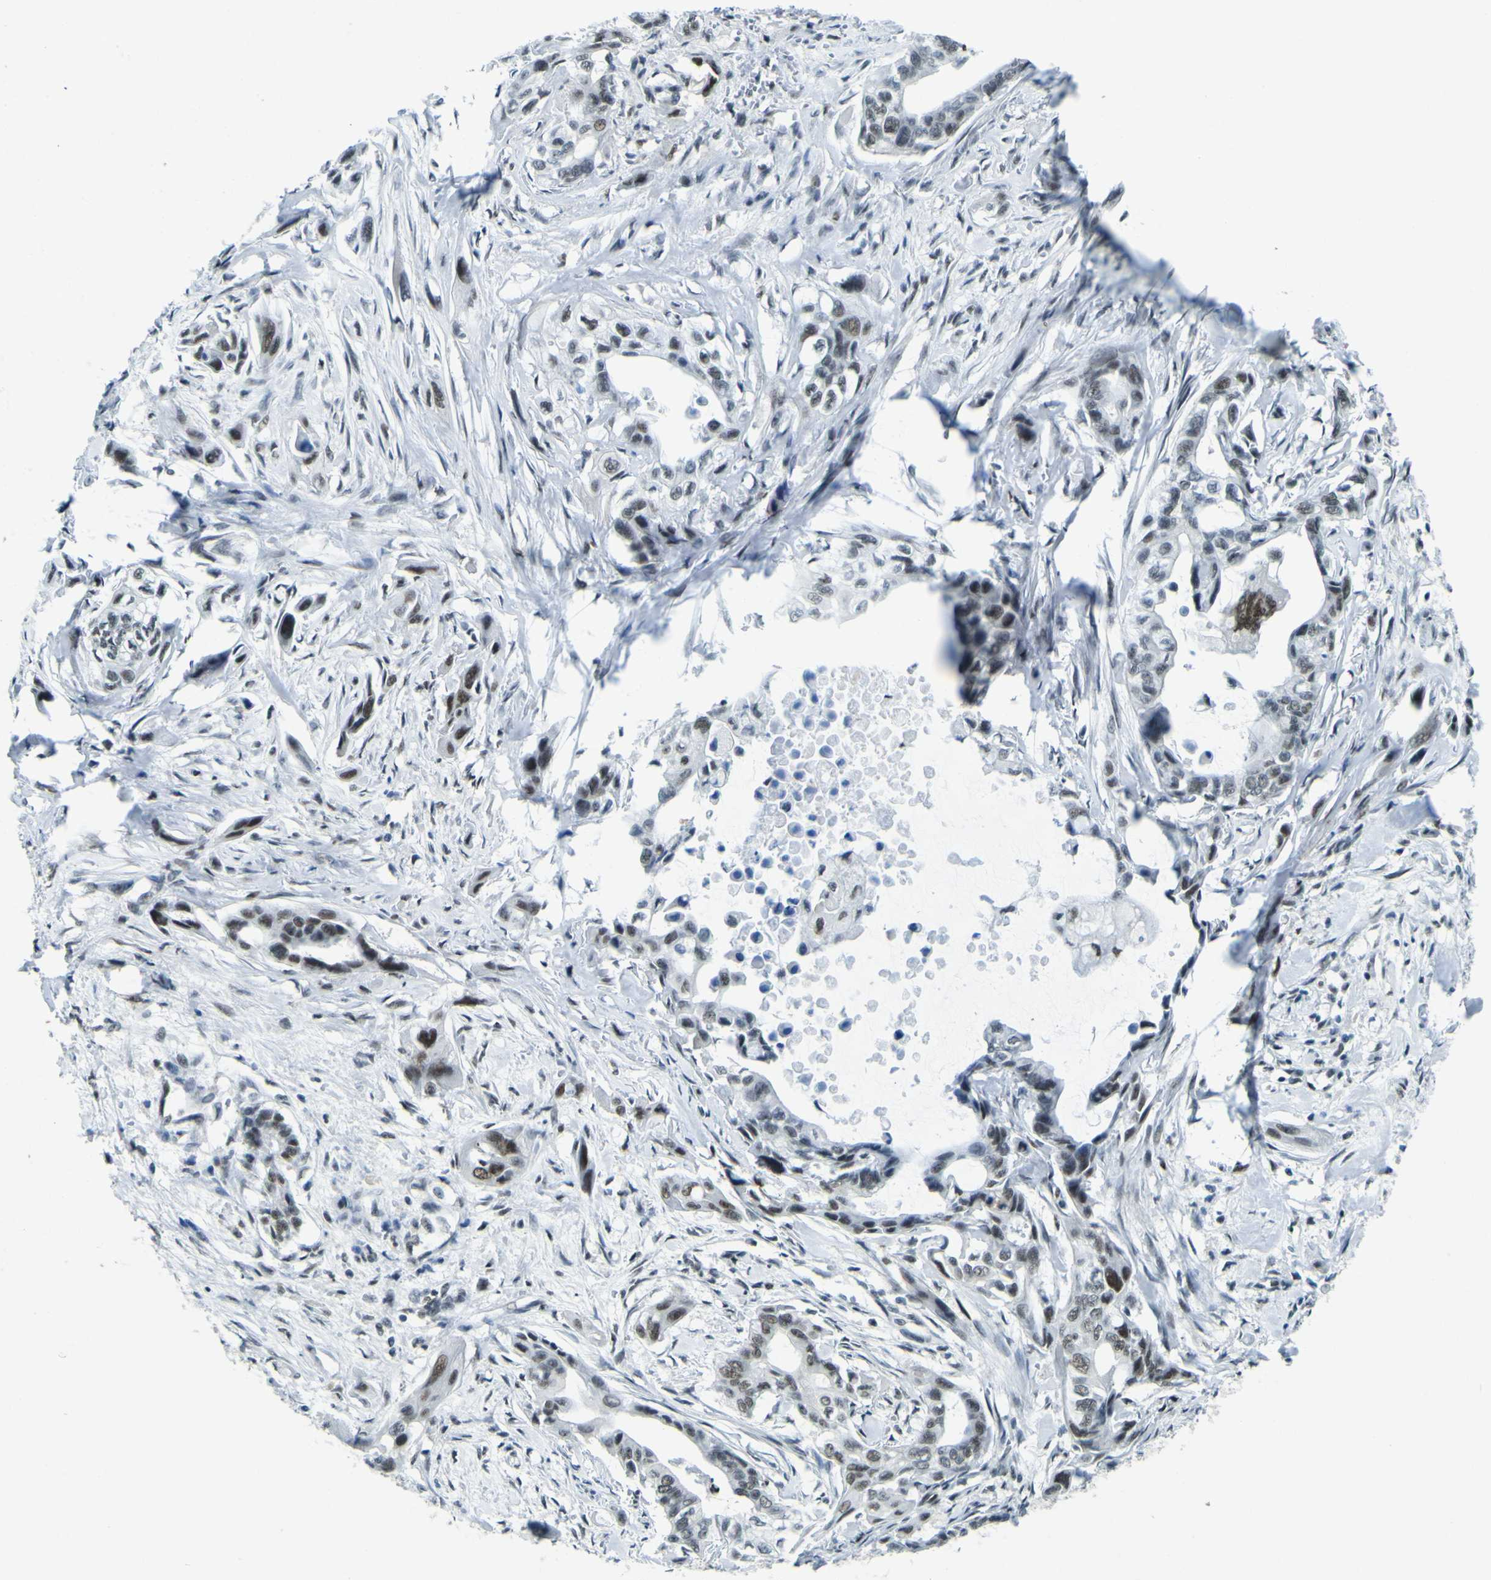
{"staining": {"intensity": "moderate", "quantity": ">75%", "location": "nuclear"}, "tissue": "pancreatic cancer", "cell_type": "Tumor cells", "image_type": "cancer", "snomed": [{"axis": "morphology", "description": "Adenocarcinoma, NOS"}, {"axis": "topography", "description": "Pancreas"}], "caption": "About >75% of tumor cells in human pancreatic cancer (adenocarcinoma) exhibit moderate nuclear protein expression as visualized by brown immunohistochemical staining.", "gene": "CEBPG", "patient": {"sex": "male", "age": 73}}